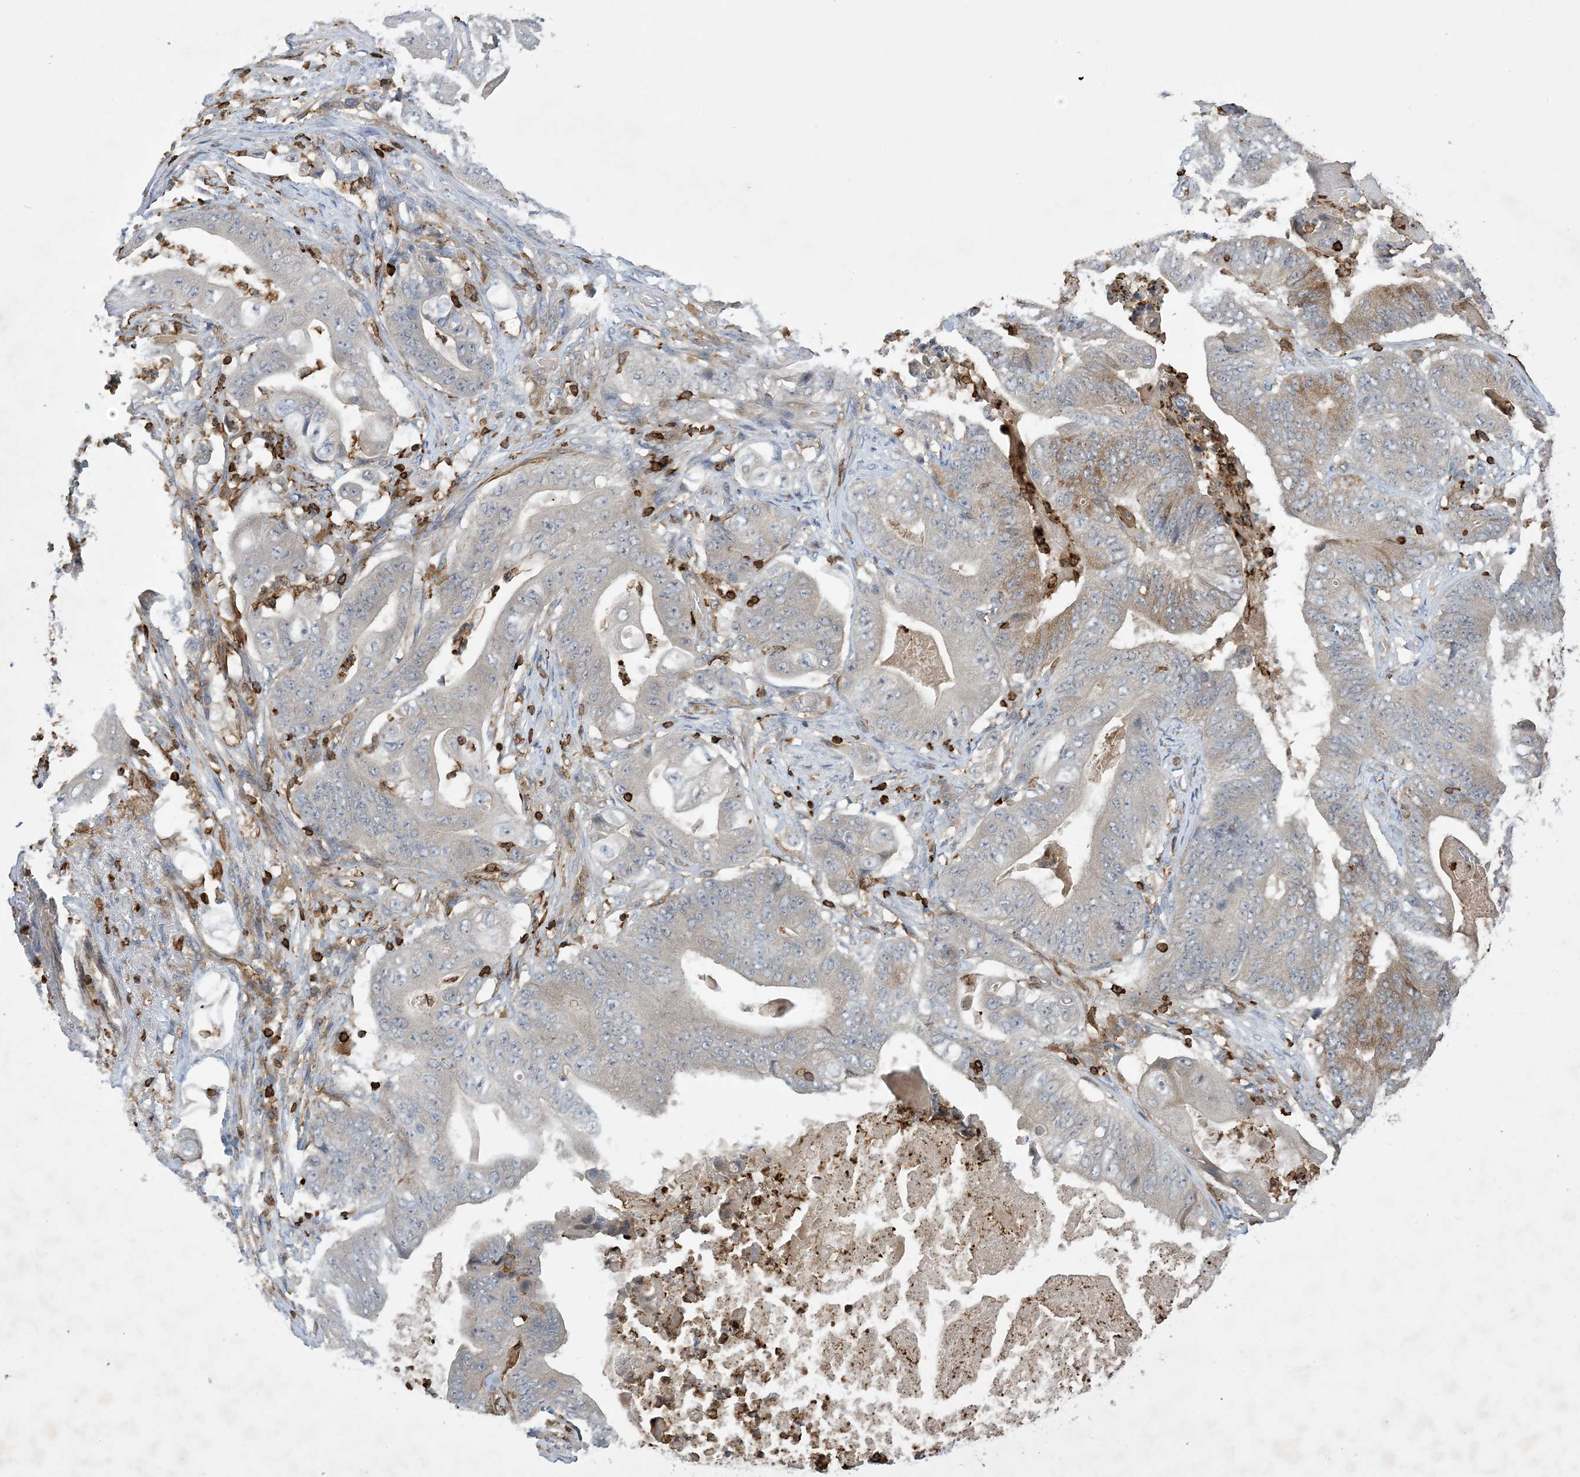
{"staining": {"intensity": "negative", "quantity": "none", "location": "none"}, "tissue": "stomach cancer", "cell_type": "Tumor cells", "image_type": "cancer", "snomed": [{"axis": "morphology", "description": "Adenocarcinoma, NOS"}, {"axis": "topography", "description": "Stomach"}], "caption": "Tumor cells show no significant protein positivity in stomach cancer (adenocarcinoma).", "gene": "AK9", "patient": {"sex": "female", "age": 73}}